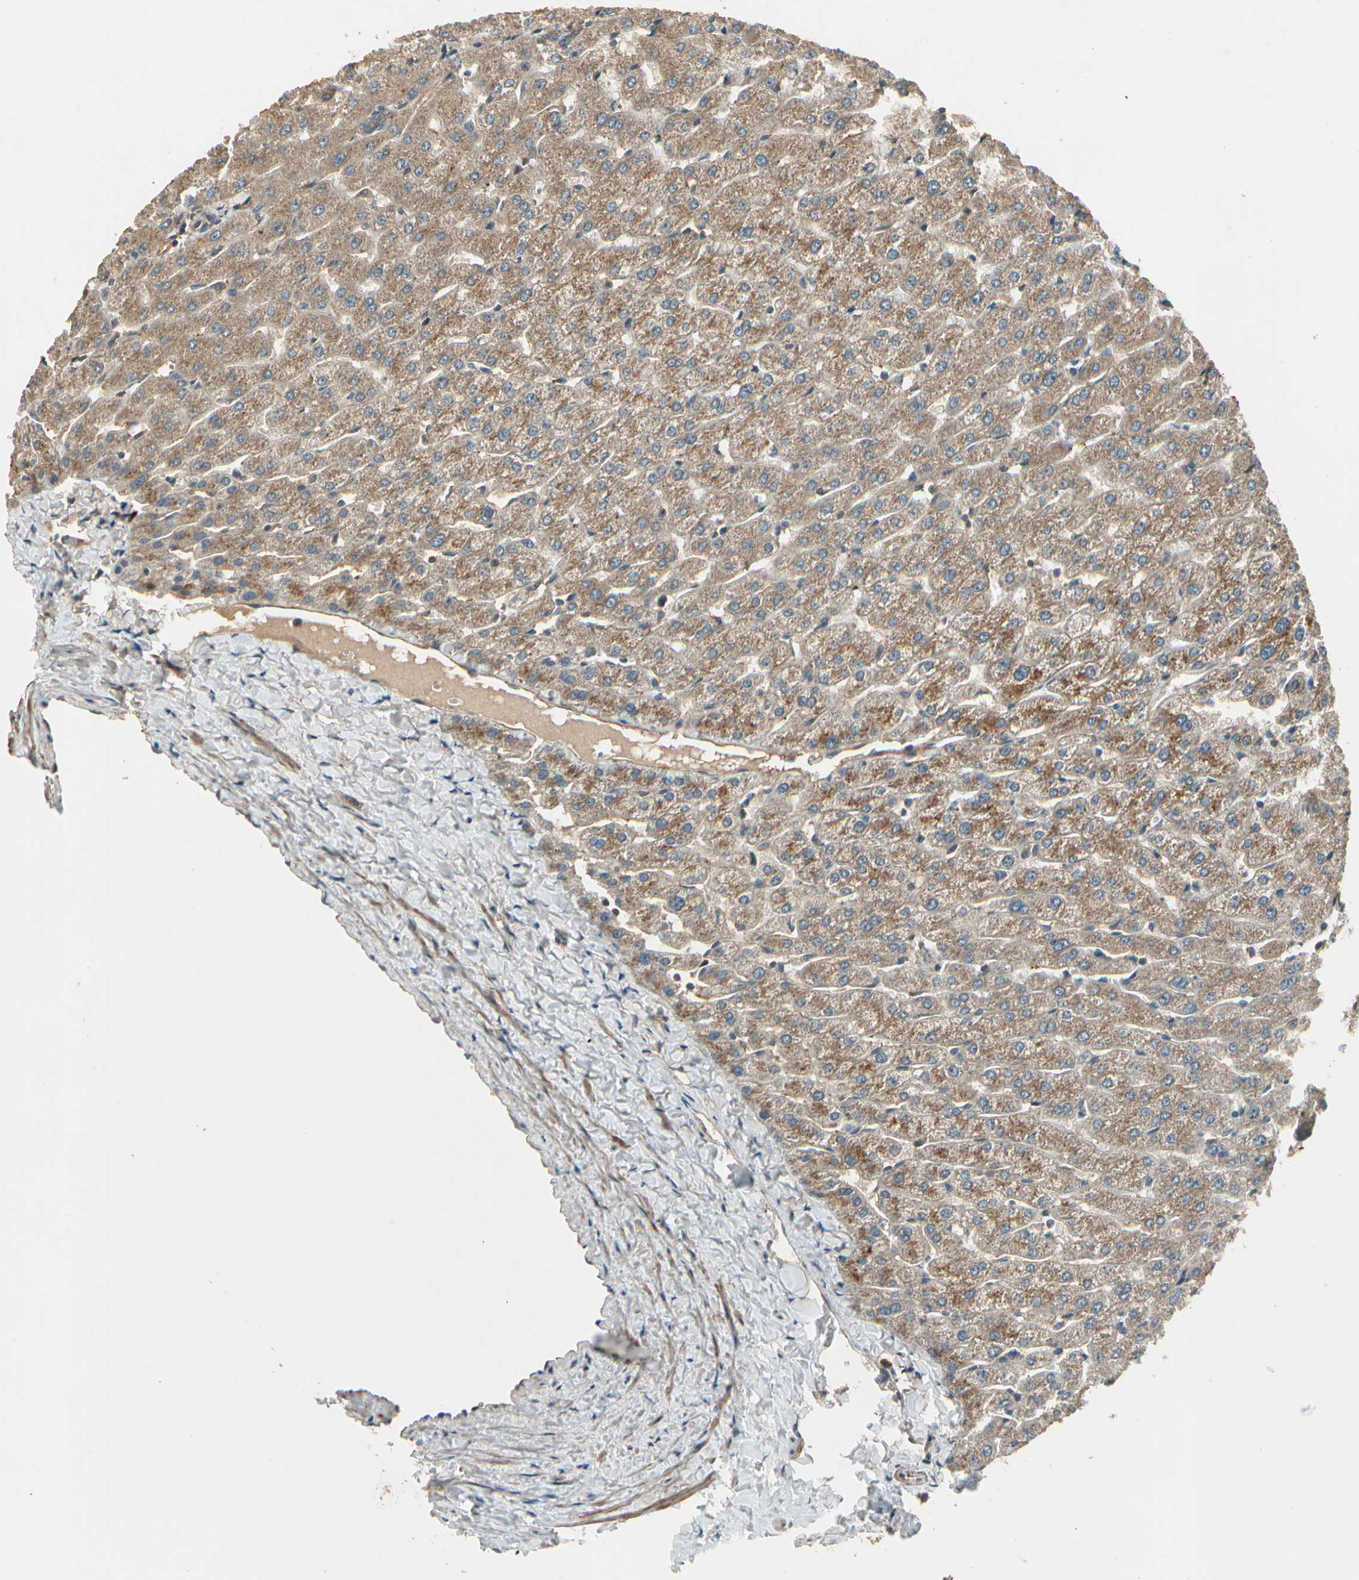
{"staining": {"intensity": "weak", "quantity": "<25%", "location": "cytoplasmic/membranous"}, "tissue": "liver", "cell_type": "Cholangiocytes", "image_type": "normal", "snomed": [{"axis": "morphology", "description": "Normal tissue, NOS"}, {"axis": "morphology", "description": "Fibrosis, NOS"}, {"axis": "topography", "description": "Liver"}], "caption": "High power microscopy photomicrograph of an immunohistochemistry (IHC) histopathology image of normal liver, revealing no significant expression in cholangiocytes.", "gene": "ACVR1", "patient": {"sex": "female", "age": 29}}